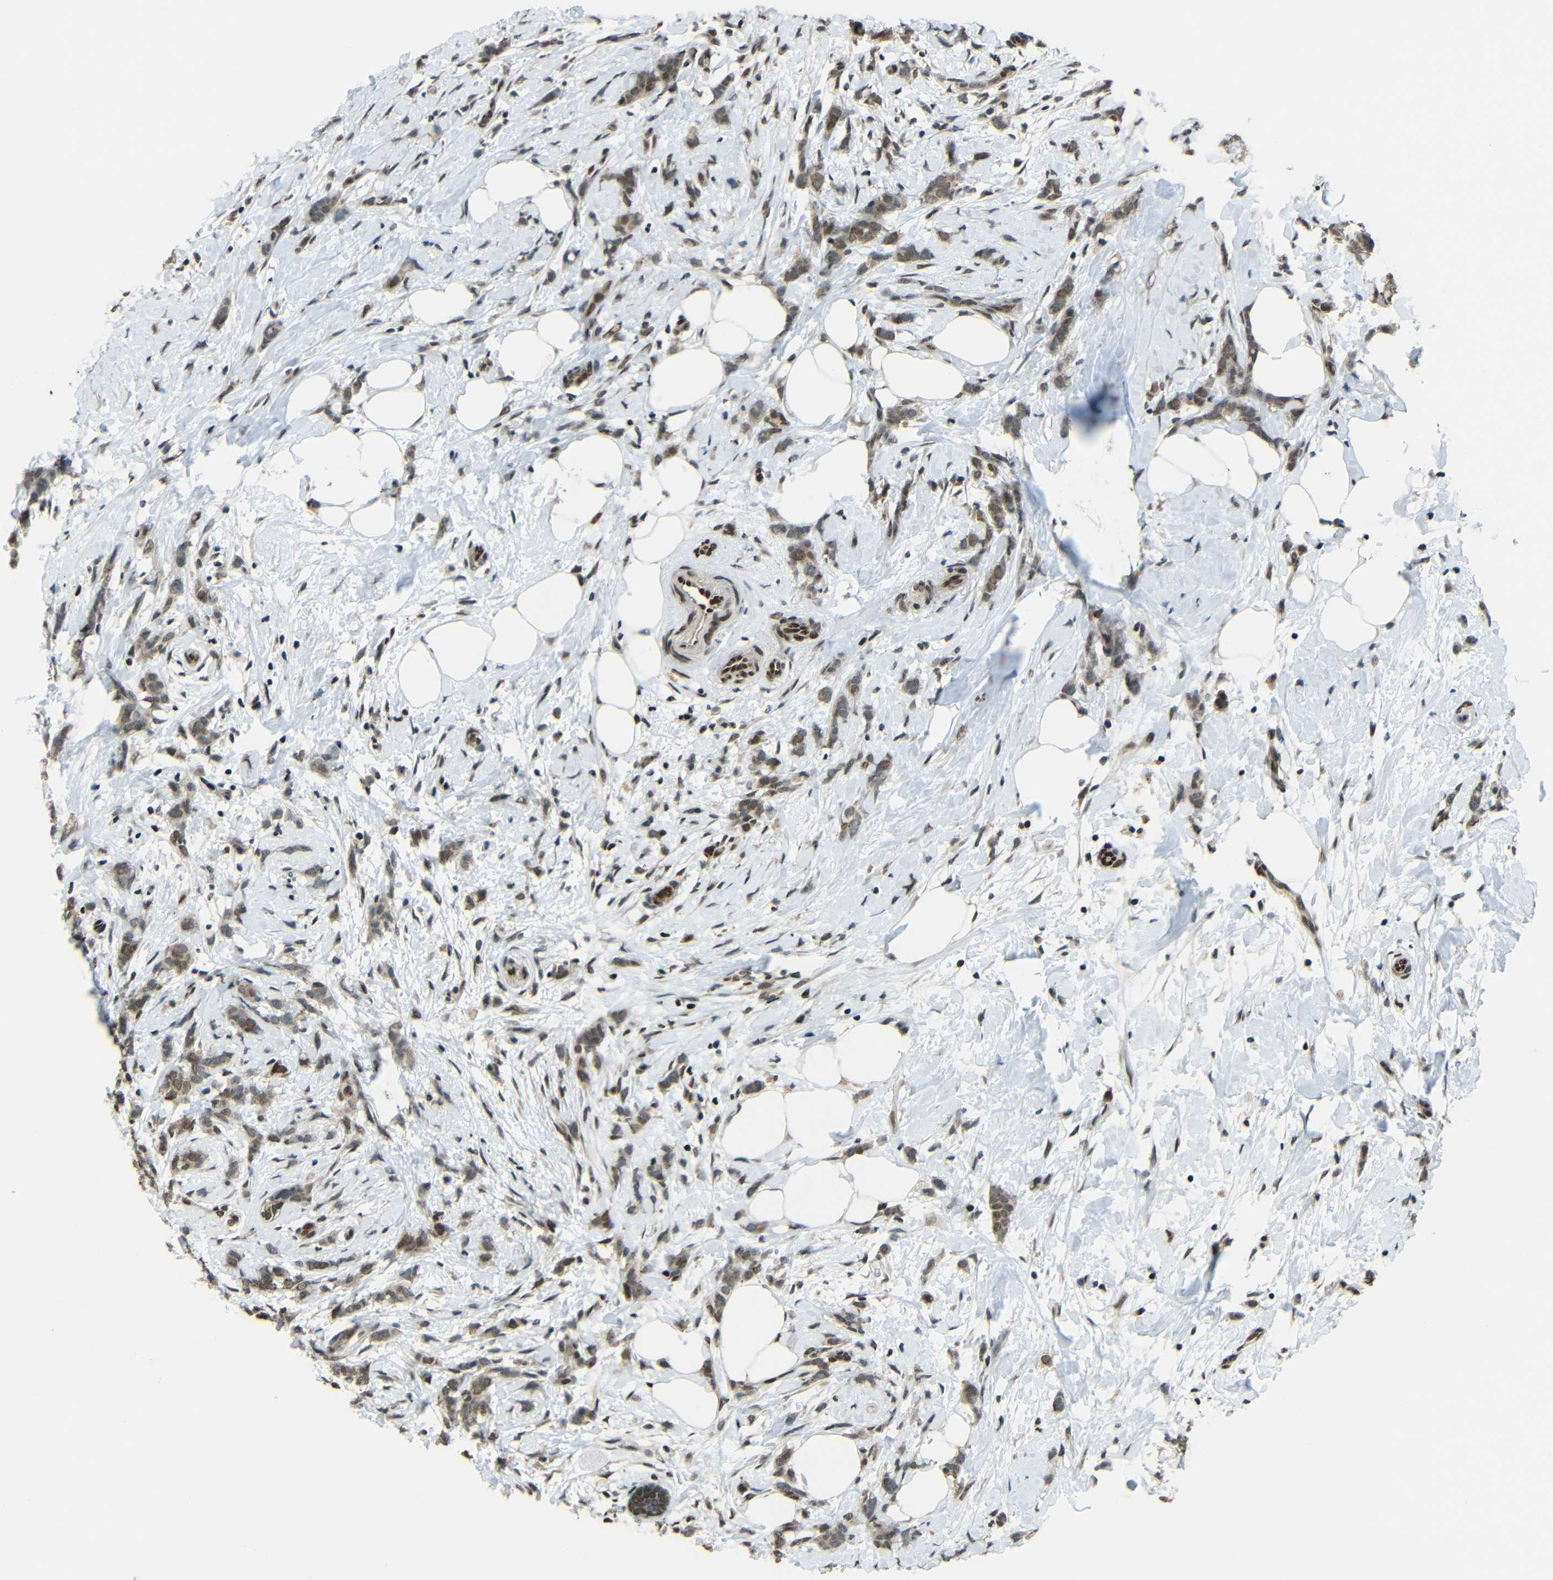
{"staining": {"intensity": "weak", "quantity": ">75%", "location": "cytoplasmic/membranous"}, "tissue": "breast cancer", "cell_type": "Tumor cells", "image_type": "cancer", "snomed": [{"axis": "morphology", "description": "Lobular carcinoma, in situ"}, {"axis": "morphology", "description": "Lobular carcinoma"}, {"axis": "topography", "description": "Breast"}], "caption": "Immunohistochemistry photomicrograph of neoplastic tissue: human breast cancer stained using IHC demonstrates low levels of weak protein expression localized specifically in the cytoplasmic/membranous of tumor cells, appearing as a cytoplasmic/membranous brown color.", "gene": "PSIP1", "patient": {"sex": "female", "age": 41}}